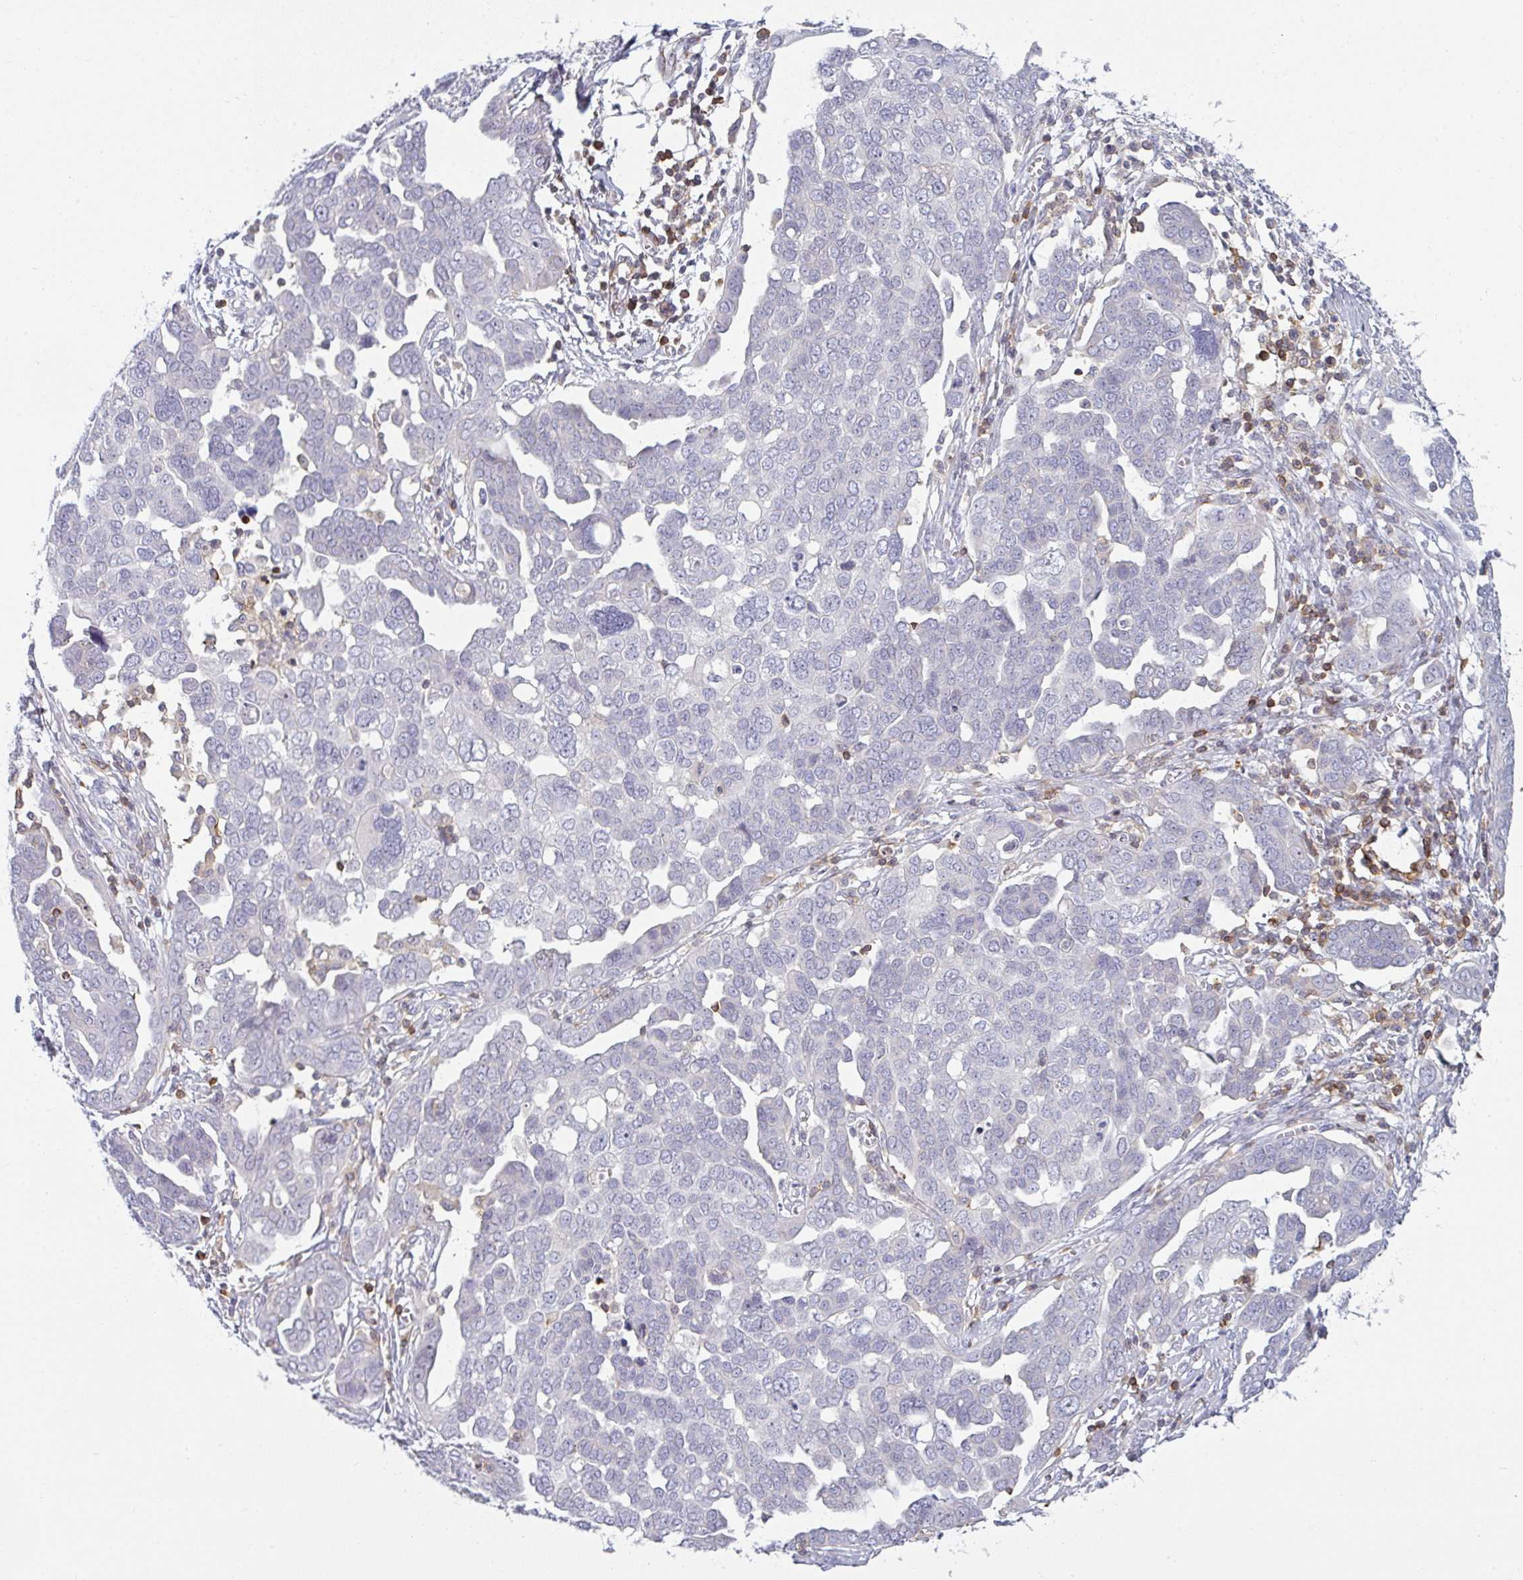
{"staining": {"intensity": "negative", "quantity": "none", "location": "none"}, "tissue": "ovarian cancer", "cell_type": "Tumor cells", "image_type": "cancer", "snomed": [{"axis": "morphology", "description": "Cystadenocarcinoma, serous, NOS"}, {"axis": "topography", "description": "Ovary"}], "caption": "Tumor cells show no significant protein positivity in serous cystadenocarcinoma (ovarian).", "gene": "CD80", "patient": {"sex": "female", "age": 59}}